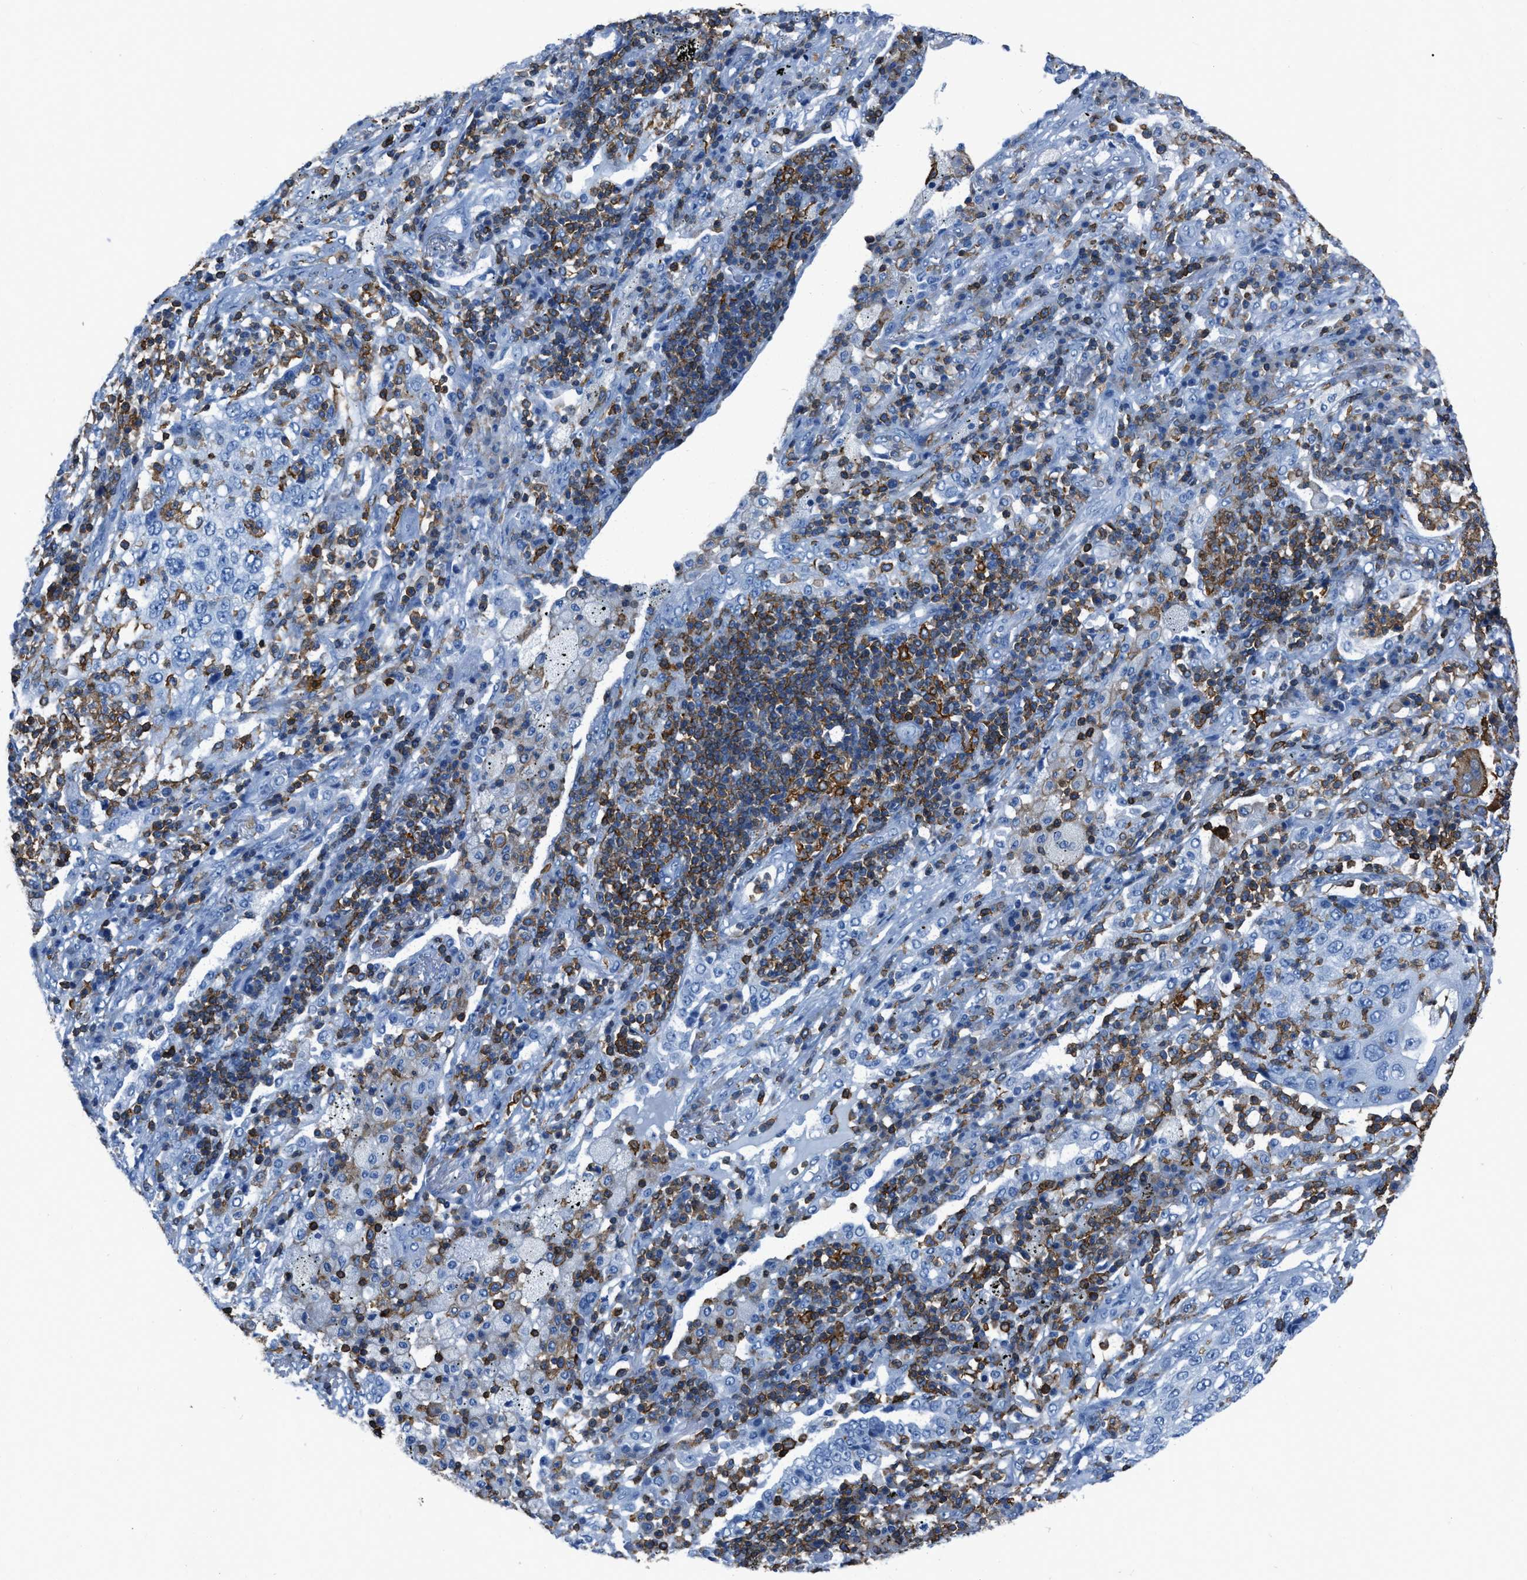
{"staining": {"intensity": "negative", "quantity": "none", "location": "none"}, "tissue": "lung cancer", "cell_type": "Tumor cells", "image_type": "cancer", "snomed": [{"axis": "morphology", "description": "Squamous cell carcinoma, NOS"}, {"axis": "topography", "description": "Lung"}], "caption": "Tumor cells are negative for protein expression in human lung squamous cell carcinoma.", "gene": "LSP1", "patient": {"sex": "female", "age": 63}}